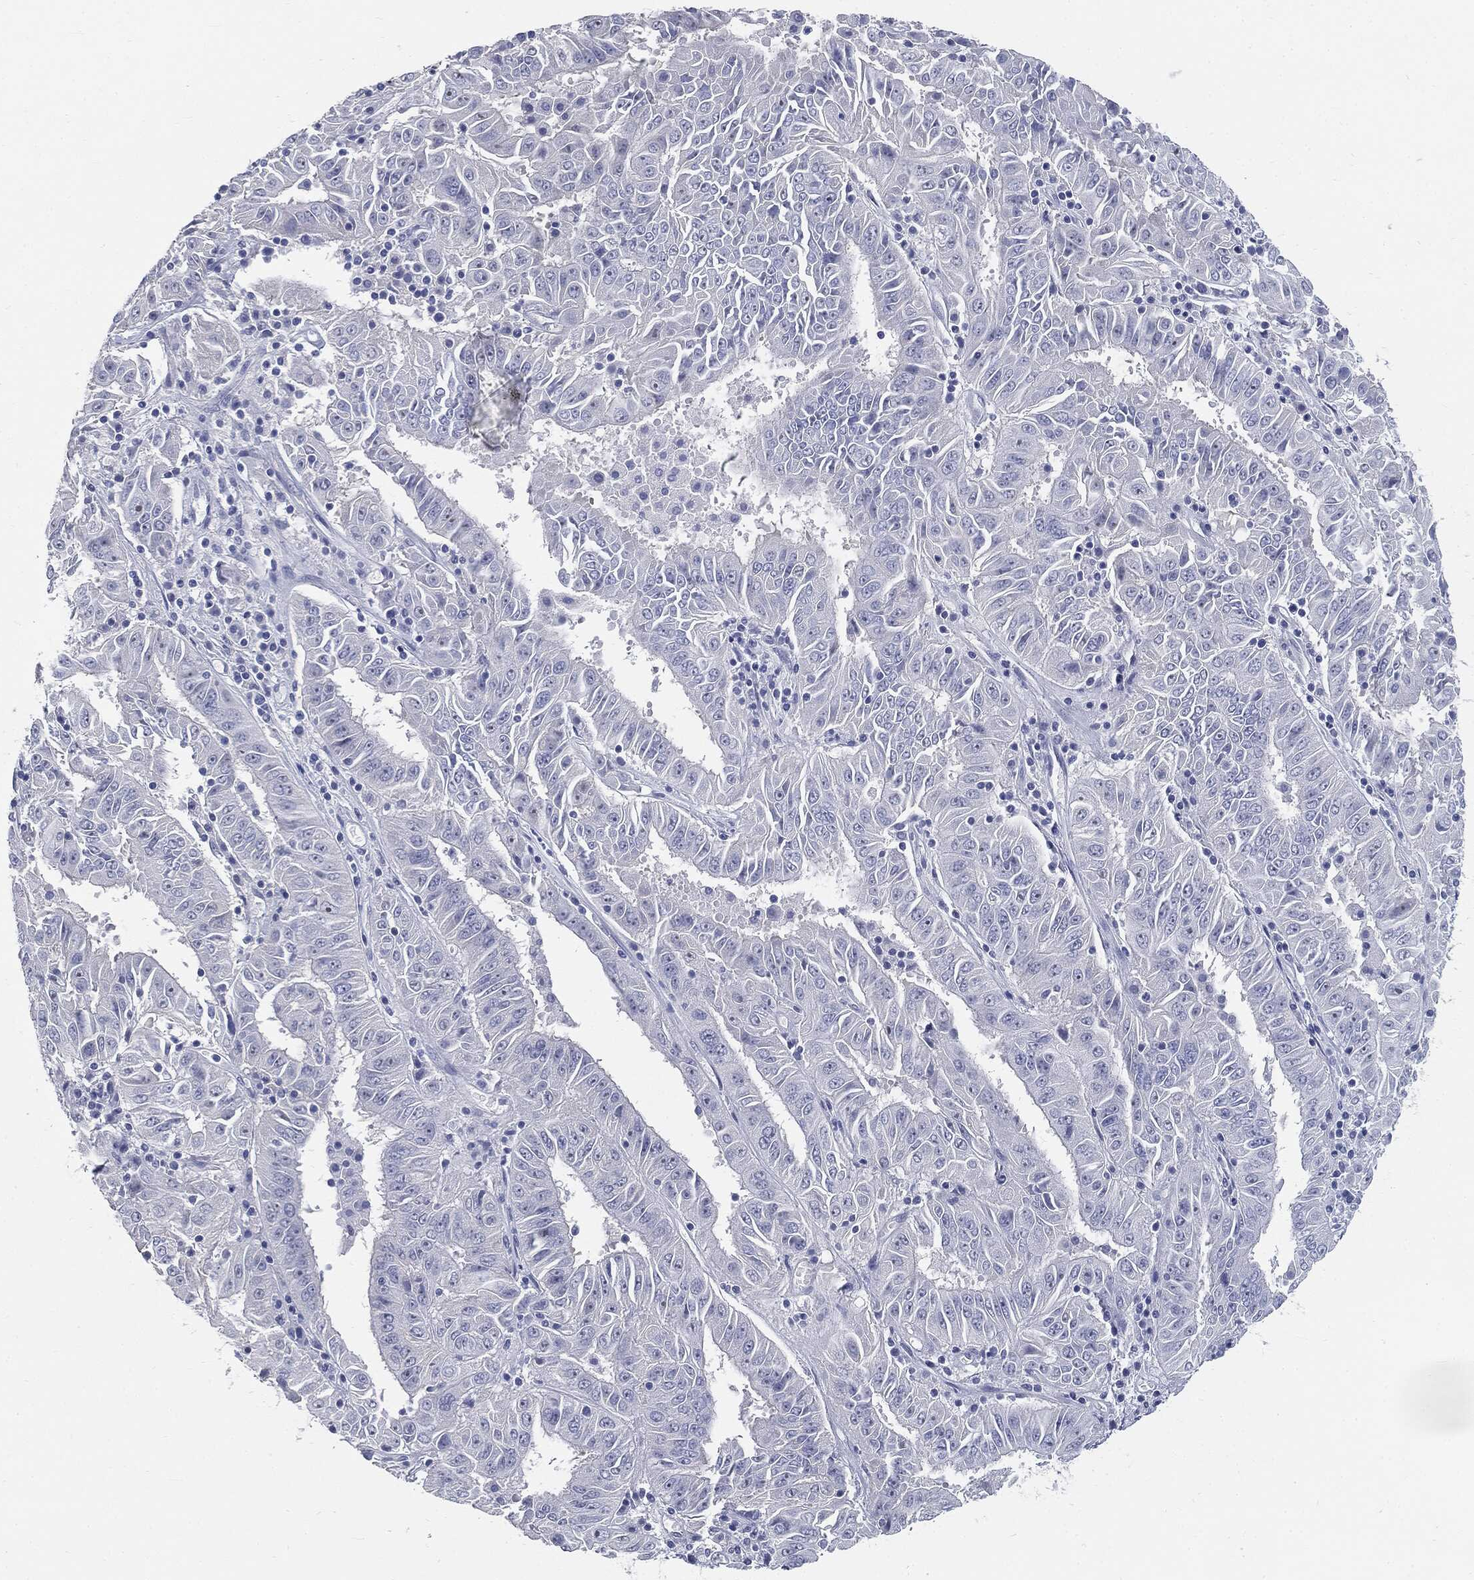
{"staining": {"intensity": "negative", "quantity": "none", "location": "none"}, "tissue": "pancreatic cancer", "cell_type": "Tumor cells", "image_type": "cancer", "snomed": [{"axis": "morphology", "description": "Adenocarcinoma, NOS"}, {"axis": "topography", "description": "Pancreas"}], "caption": "This is a photomicrograph of immunohistochemistry staining of pancreatic cancer, which shows no expression in tumor cells.", "gene": "CUZD1", "patient": {"sex": "male", "age": 63}}